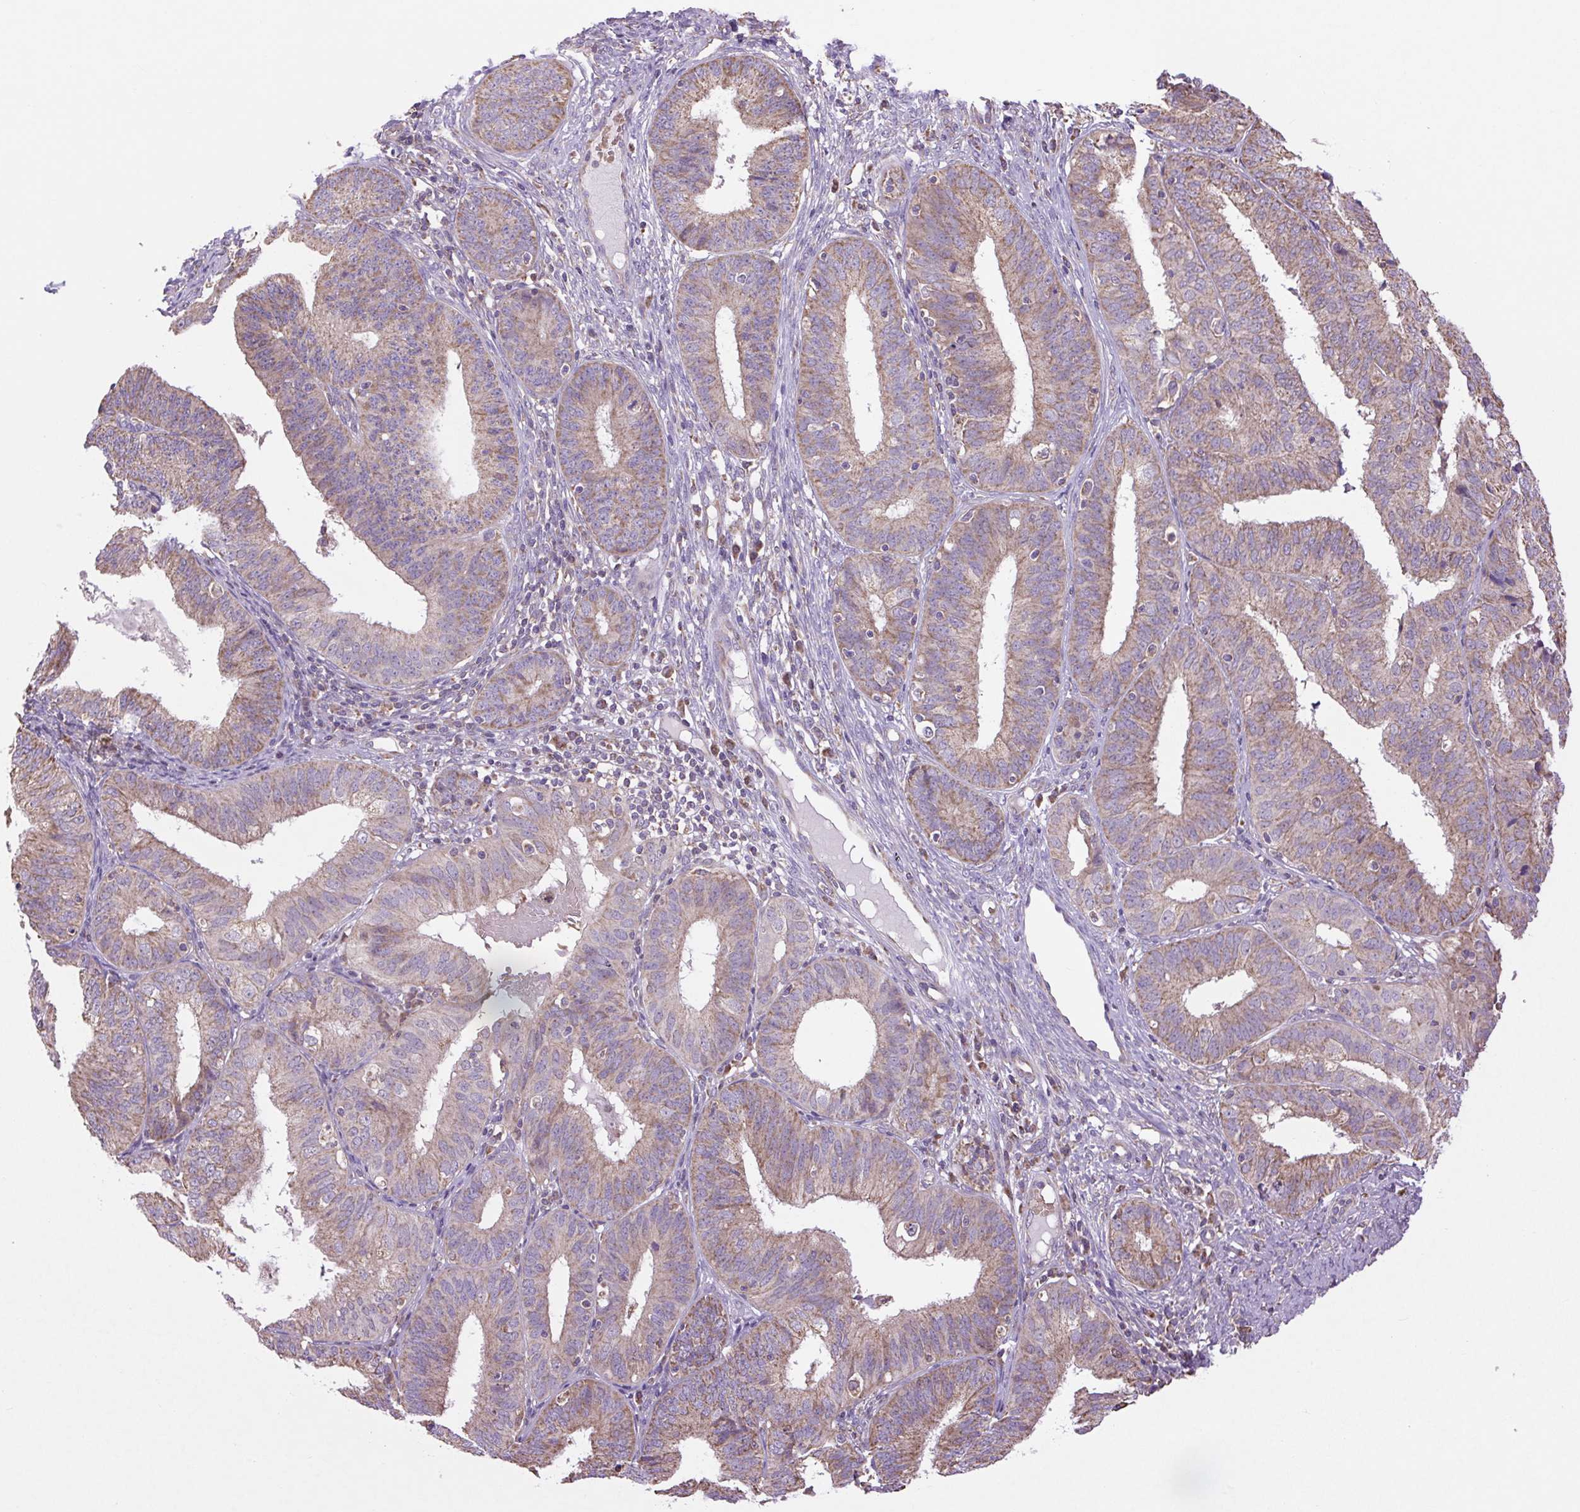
{"staining": {"intensity": "weak", "quantity": ">75%", "location": "cytoplasmic/membranous"}, "tissue": "endometrial cancer", "cell_type": "Tumor cells", "image_type": "cancer", "snomed": [{"axis": "morphology", "description": "Adenocarcinoma, NOS"}, {"axis": "topography", "description": "Endometrium"}], "caption": "An image showing weak cytoplasmic/membranous expression in approximately >75% of tumor cells in endometrial cancer, as visualized by brown immunohistochemical staining.", "gene": "PLCG1", "patient": {"sex": "female", "age": 51}}